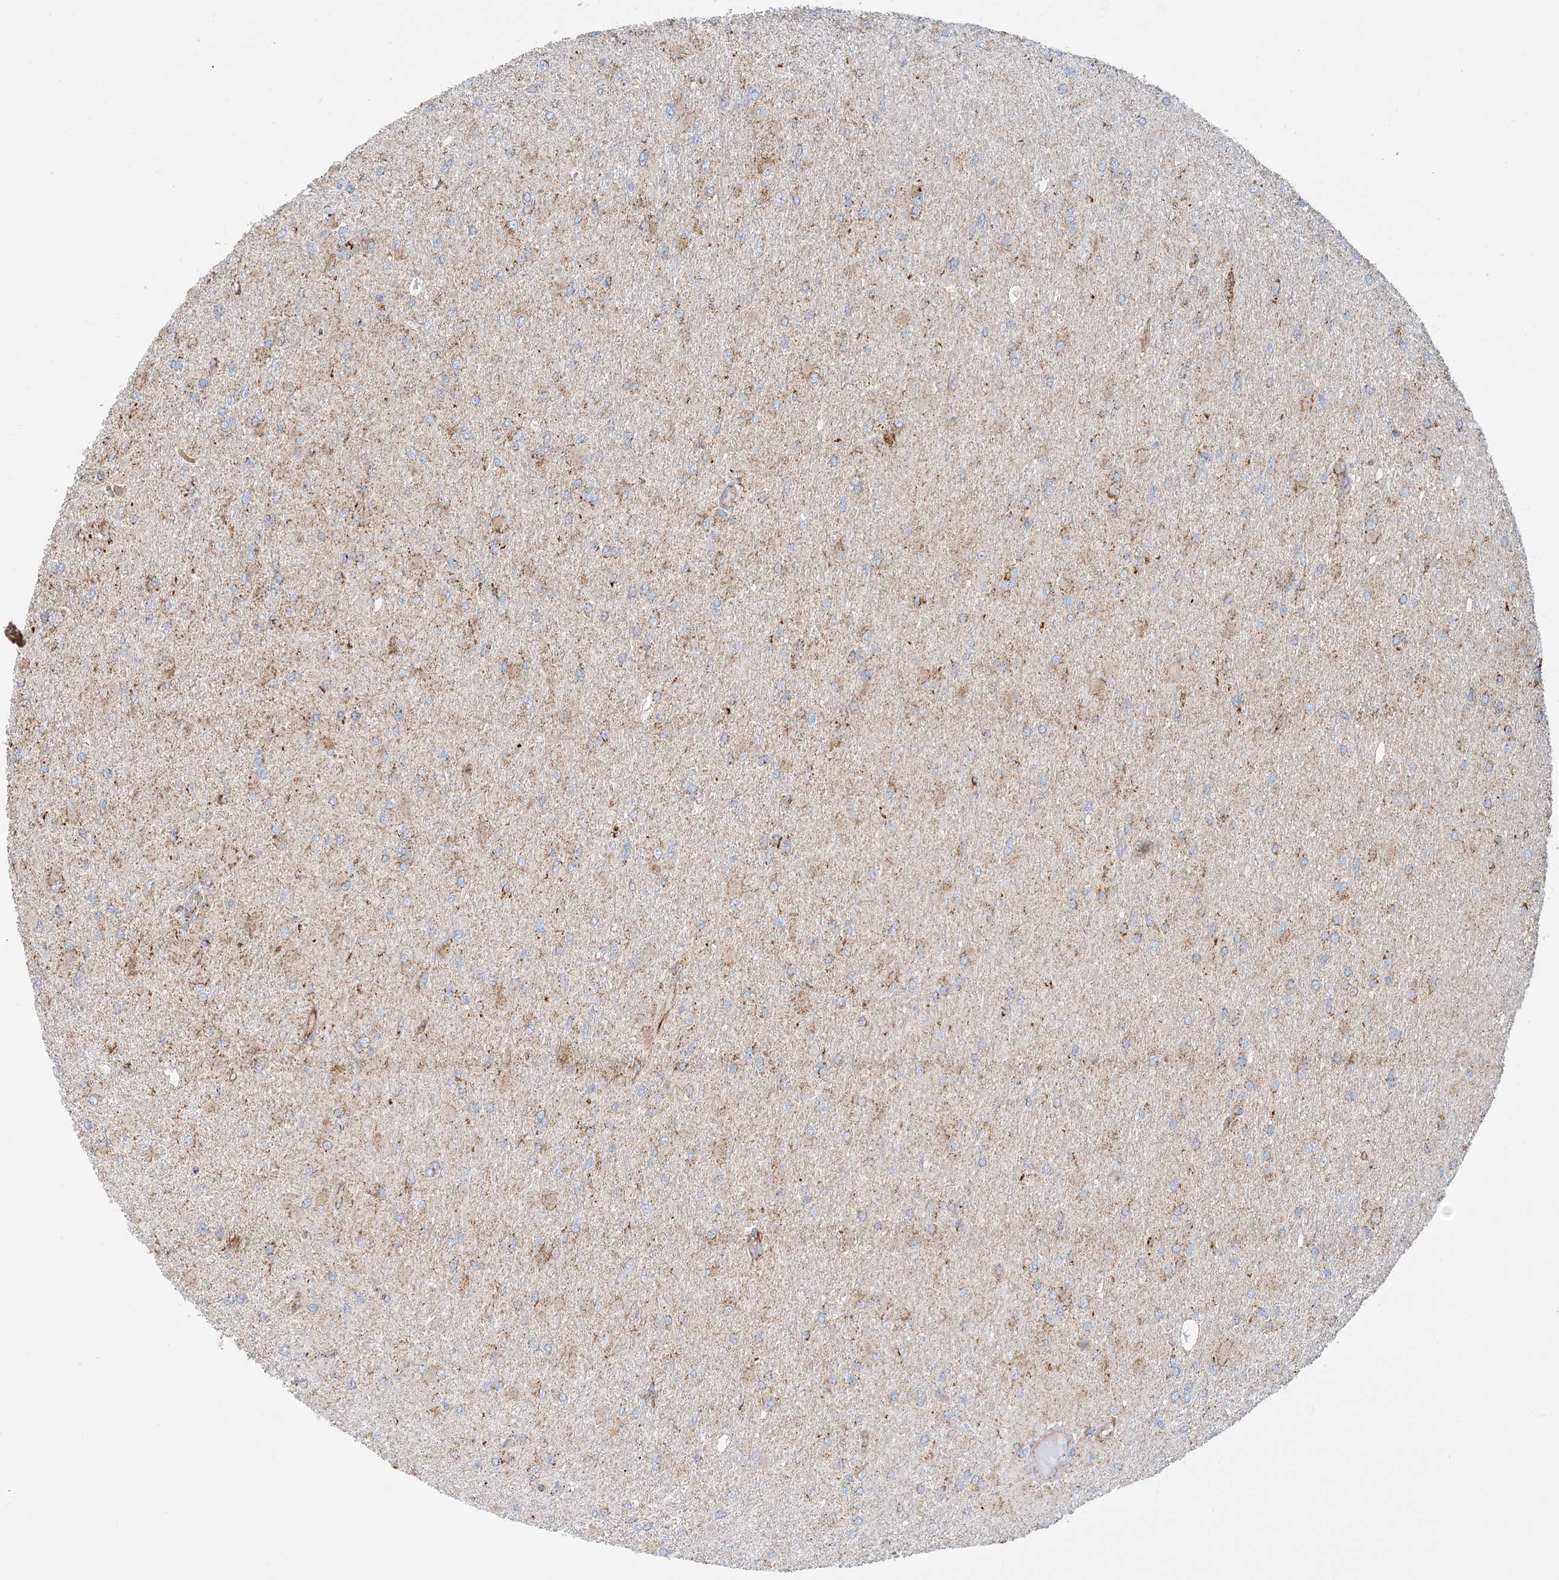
{"staining": {"intensity": "weak", "quantity": "25%-75%", "location": "cytoplasmic/membranous"}, "tissue": "glioma", "cell_type": "Tumor cells", "image_type": "cancer", "snomed": [{"axis": "morphology", "description": "Glioma, malignant, High grade"}, {"axis": "topography", "description": "Cerebral cortex"}], "caption": "A brown stain shows weak cytoplasmic/membranous staining of a protein in malignant glioma (high-grade) tumor cells.", "gene": "COA3", "patient": {"sex": "female", "age": 36}}